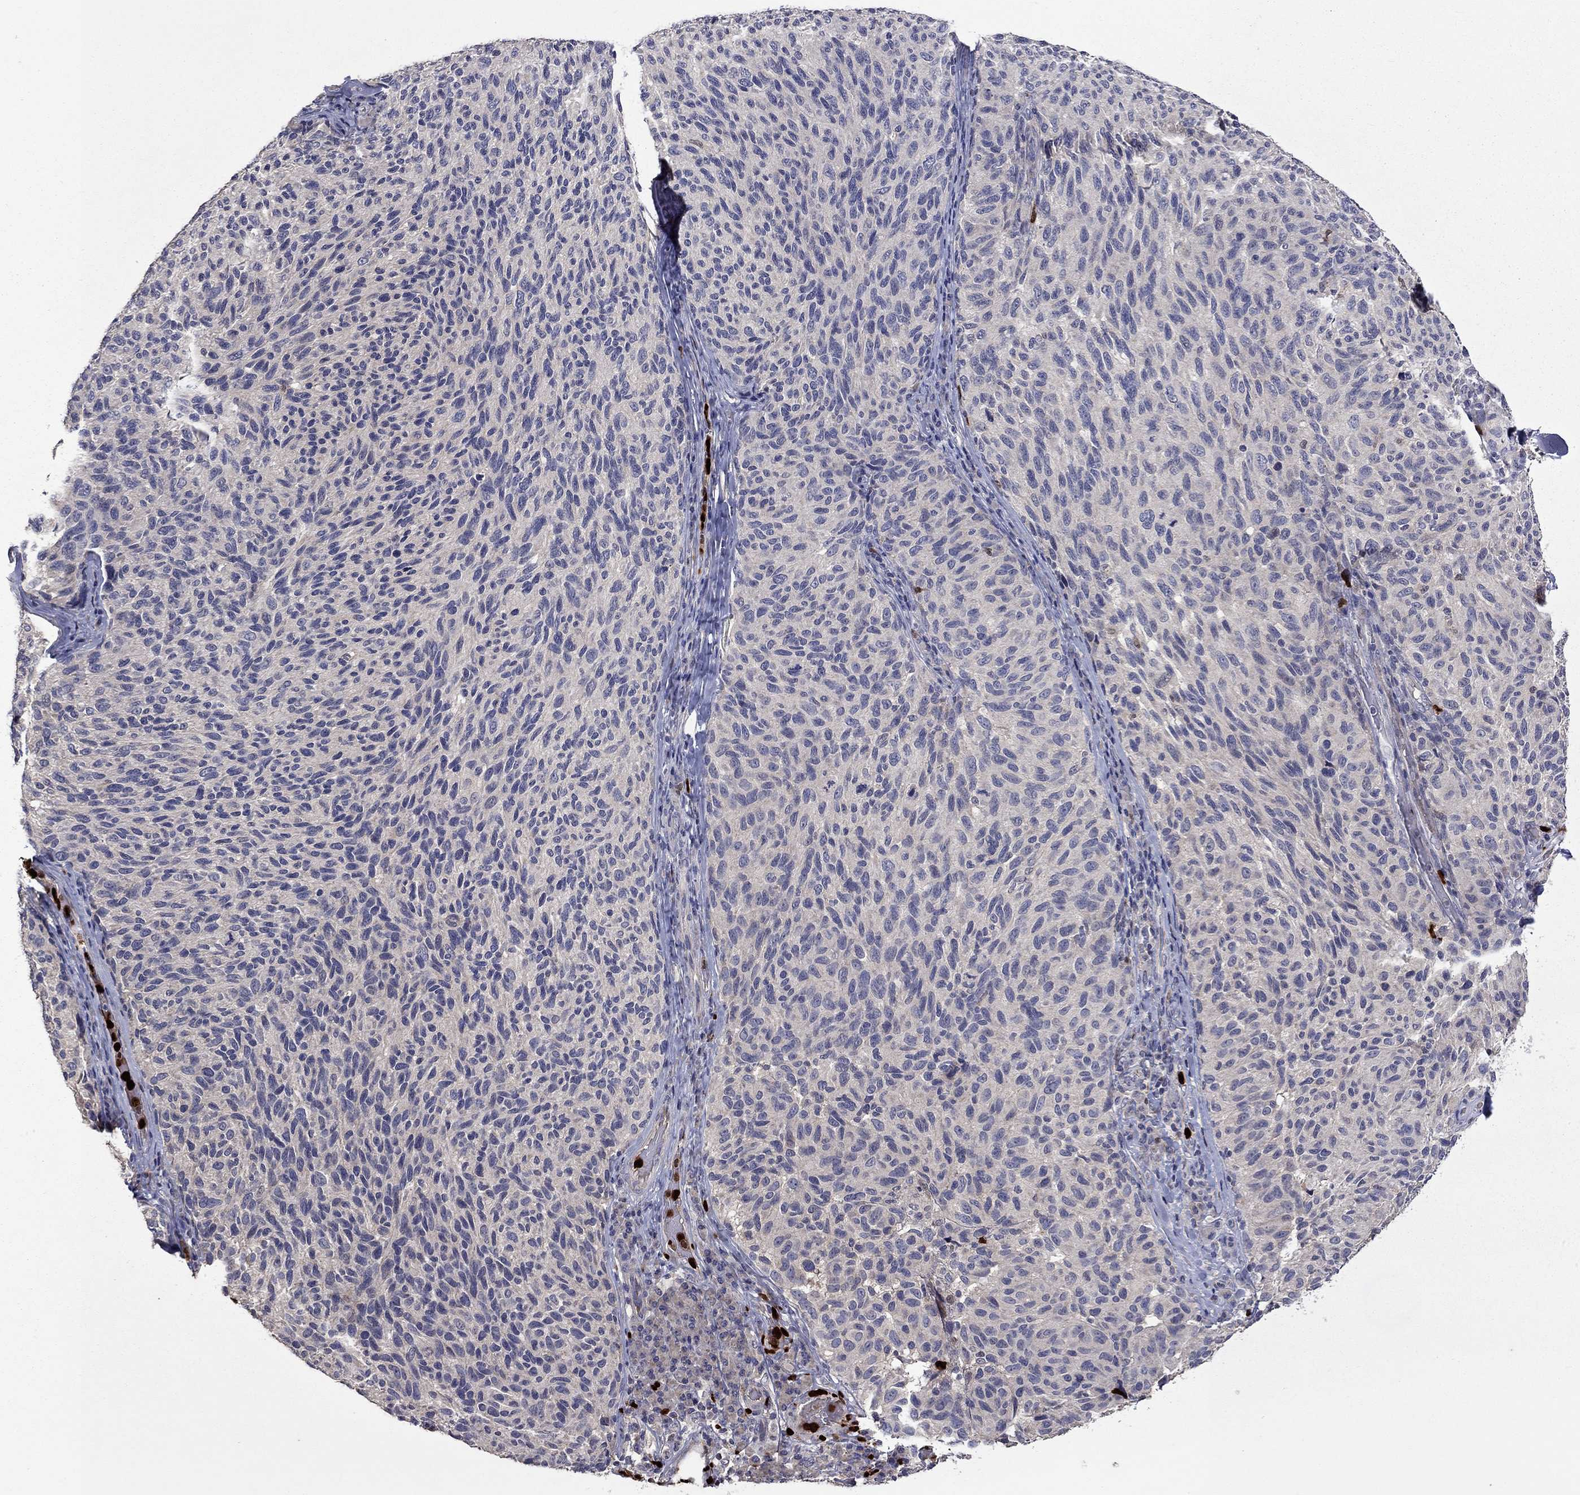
{"staining": {"intensity": "negative", "quantity": "none", "location": "none"}, "tissue": "melanoma", "cell_type": "Tumor cells", "image_type": "cancer", "snomed": [{"axis": "morphology", "description": "Malignant melanoma, NOS"}, {"axis": "topography", "description": "Skin"}], "caption": "Immunohistochemistry (IHC) photomicrograph of neoplastic tissue: human melanoma stained with DAB shows no significant protein positivity in tumor cells.", "gene": "SATB1", "patient": {"sex": "female", "age": 73}}